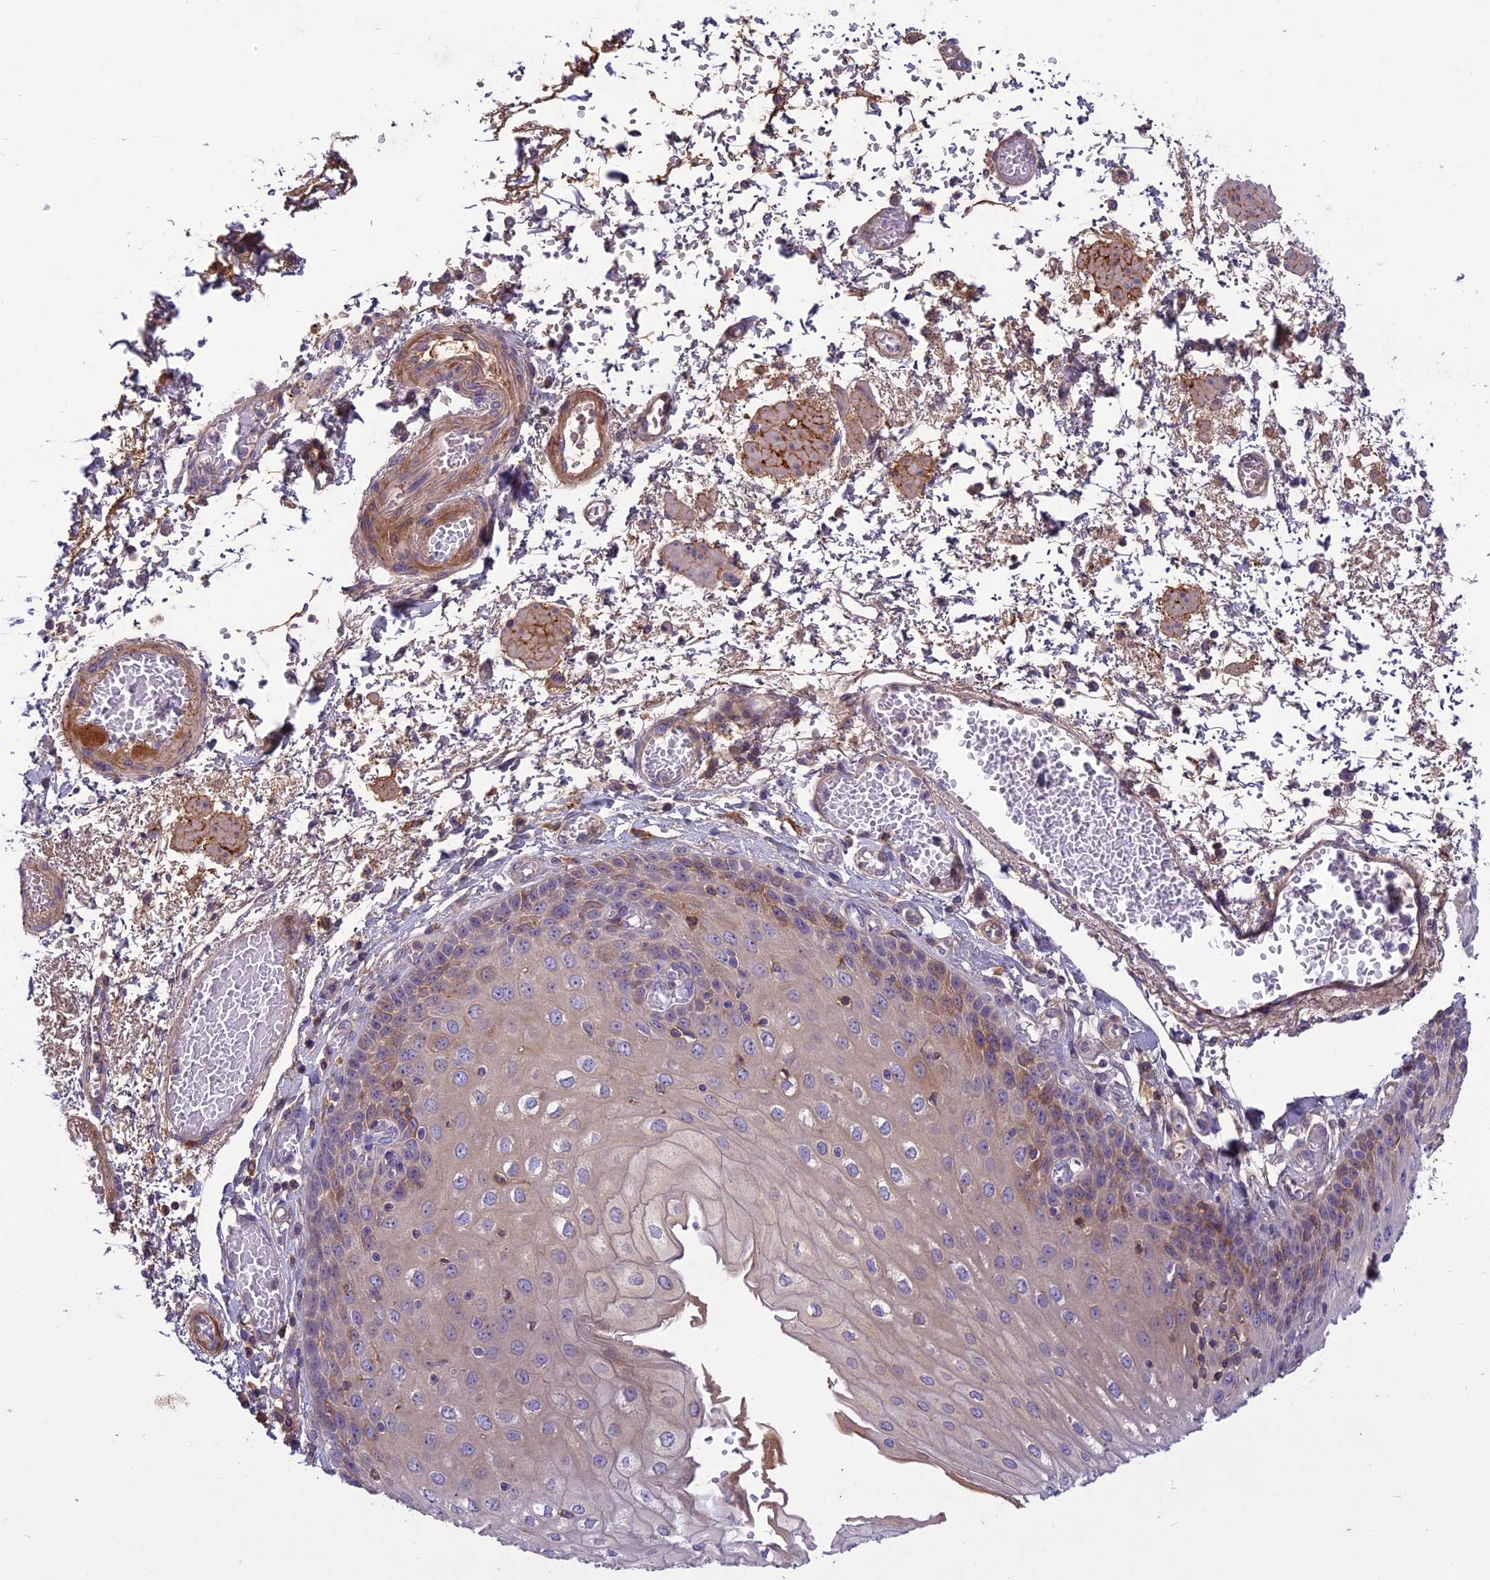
{"staining": {"intensity": "weak", "quantity": "<25%", "location": "cytoplasmic/membranous"}, "tissue": "esophagus", "cell_type": "Squamous epithelial cells", "image_type": "normal", "snomed": [{"axis": "morphology", "description": "Normal tissue, NOS"}, {"axis": "topography", "description": "Esophagus"}], "caption": "Normal esophagus was stained to show a protein in brown. There is no significant expression in squamous epithelial cells. (DAB (3,3'-diaminobenzidine) immunohistochemistry (IHC) visualized using brightfield microscopy, high magnification).", "gene": "ADO", "patient": {"sex": "male", "age": 81}}